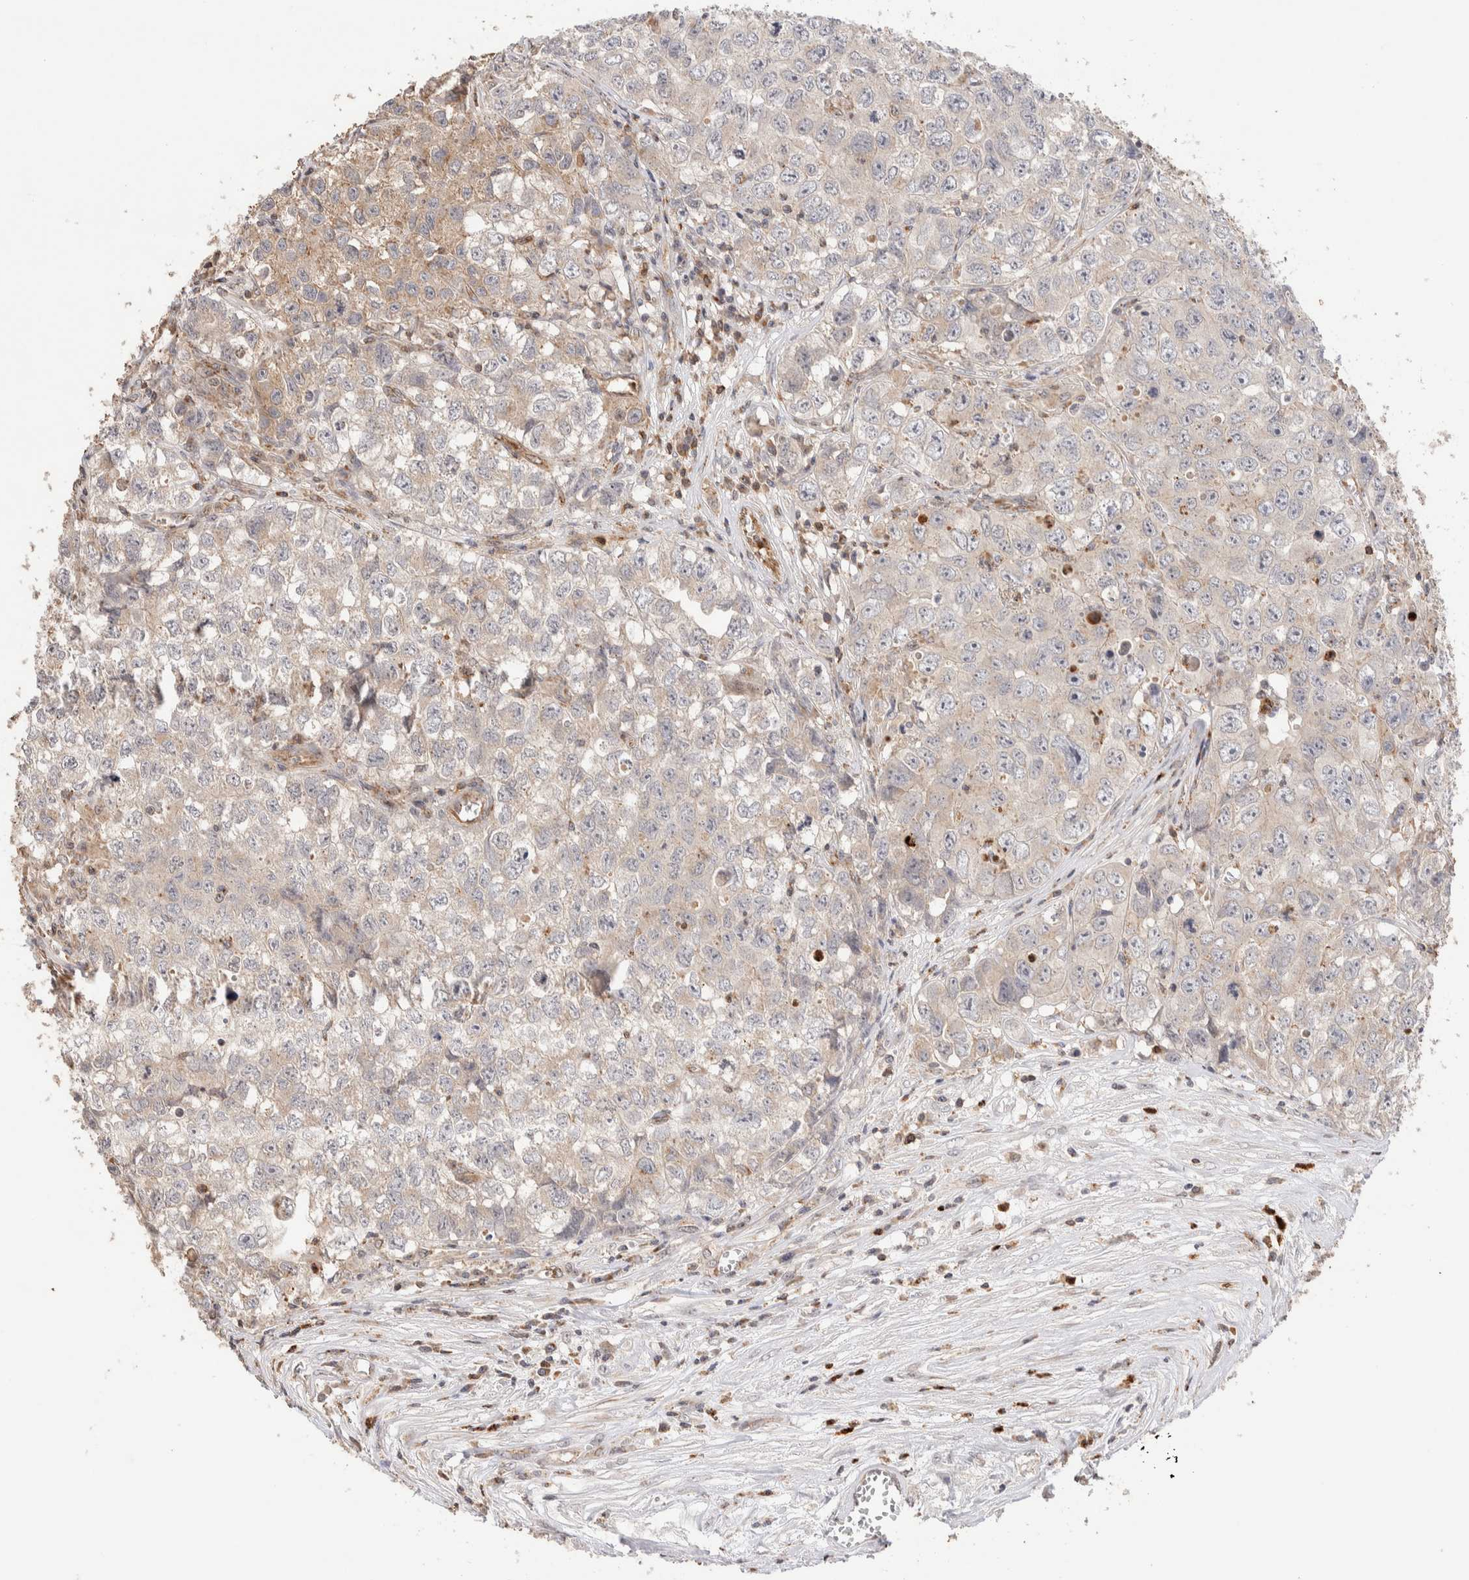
{"staining": {"intensity": "weak", "quantity": "<25%", "location": "cytoplasmic/membranous"}, "tissue": "testis cancer", "cell_type": "Tumor cells", "image_type": "cancer", "snomed": [{"axis": "morphology", "description": "Seminoma, NOS"}, {"axis": "morphology", "description": "Carcinoma, Embryonal, NOS"}, {"axis": "topography", "description": "Testis"}], "caption": "A photomicrograph of testis embryonal carcinoma stained for a protein exhibits no brown staining in tumor cells. (DAB immunohistochemistry (IHC) with hematoxylin counter stain).", "gene": "NSMAF", "patient": {"sex": "male", "age": 43}}